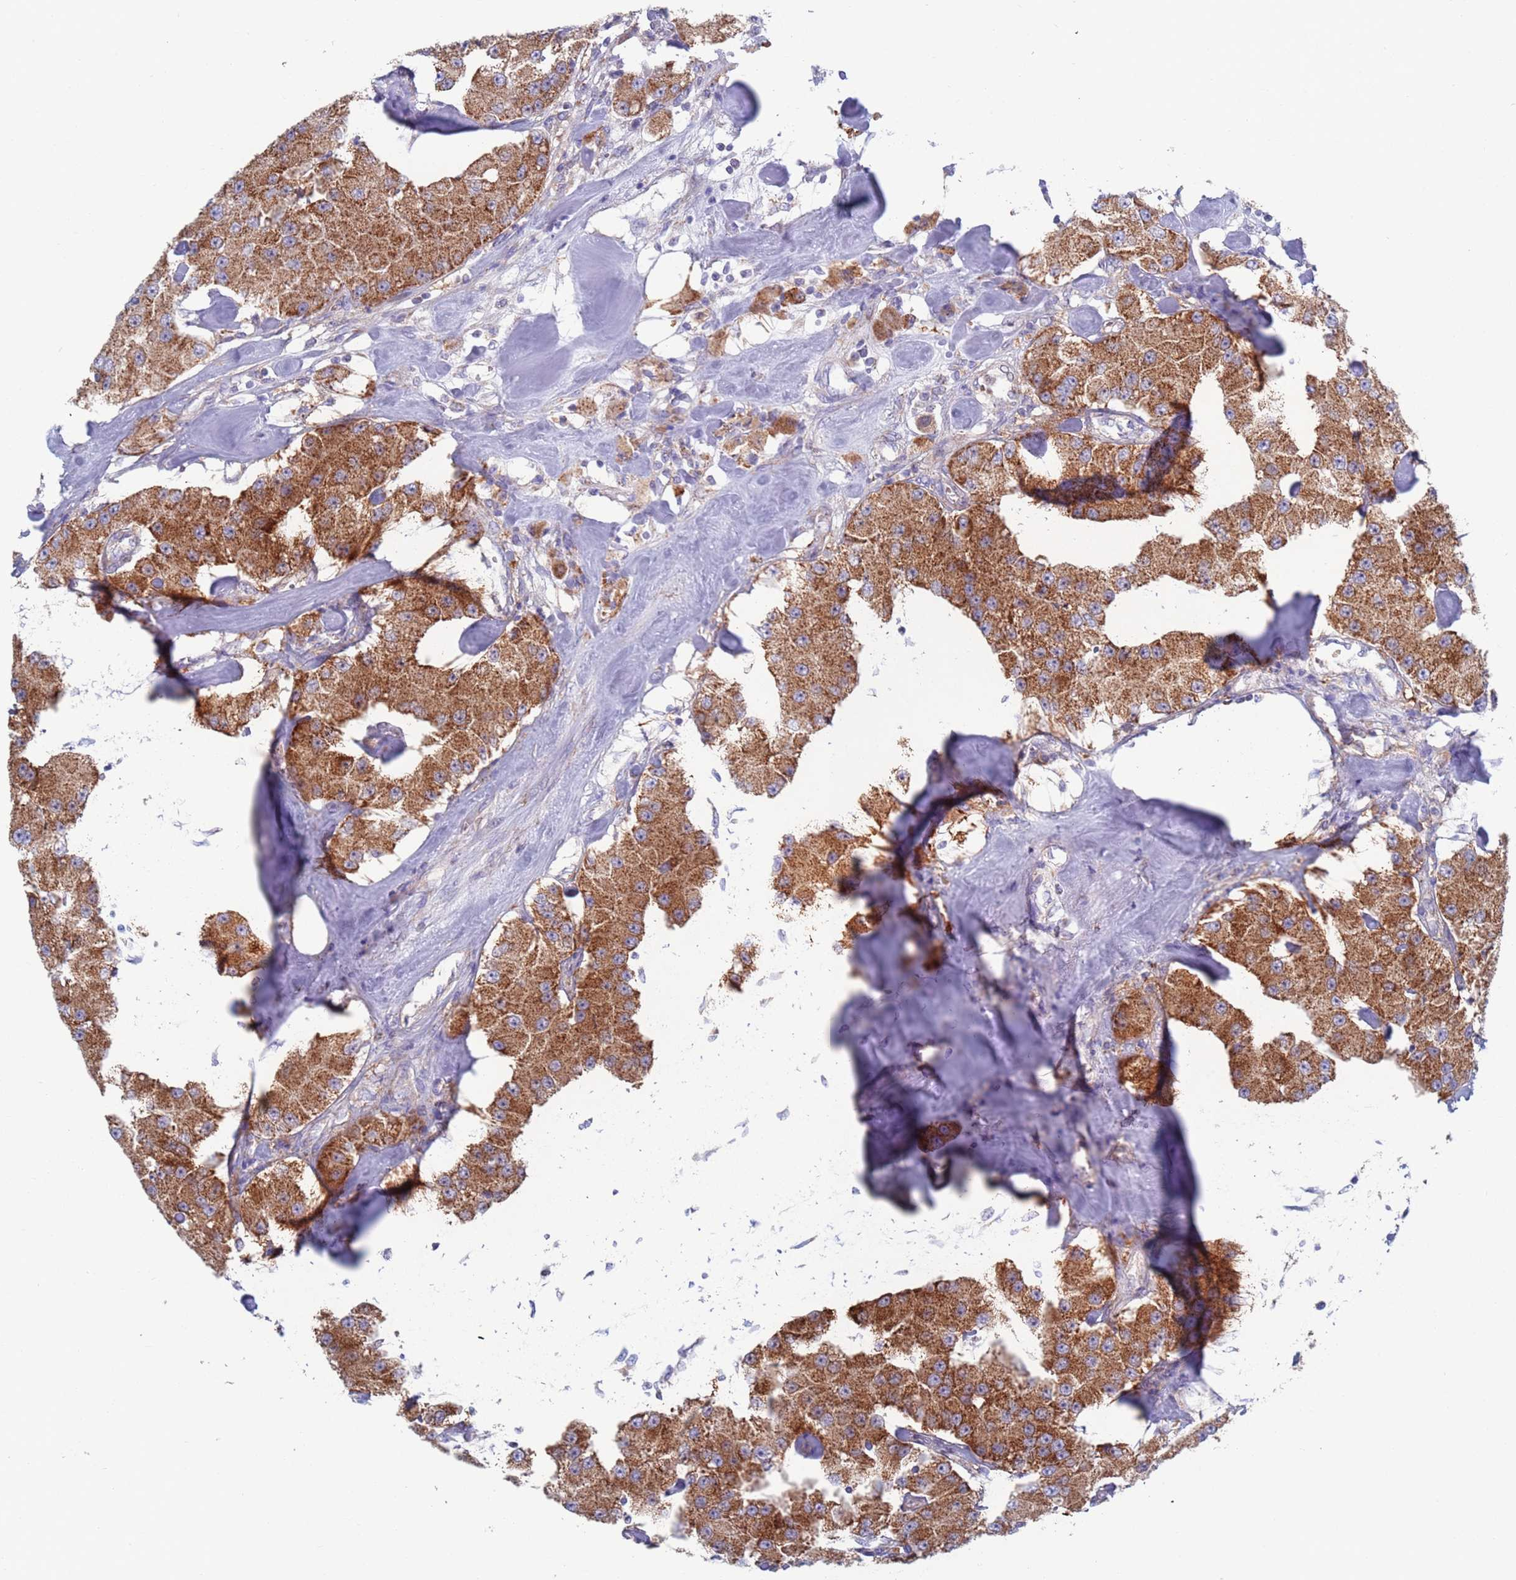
{"staining": {"intensity": "strong", "quantity": ">75%", "location": "cytoplasmic/membranous"}, "tissue": "carcinoid", "cell_type": "Tumor cells", "image_type": "cancer", "snomed": [{"axis": "morphology", "description": "Carcinoid, malignant, NOS"}, {"axis": "topography", "description": "Pancreas"}], "caption": "Carcinoid stained with a protein marker demonstrates strong staining in tumor cells.", "gene": "CHCHD6", "patient": {"sex": "male", "age": 41}}